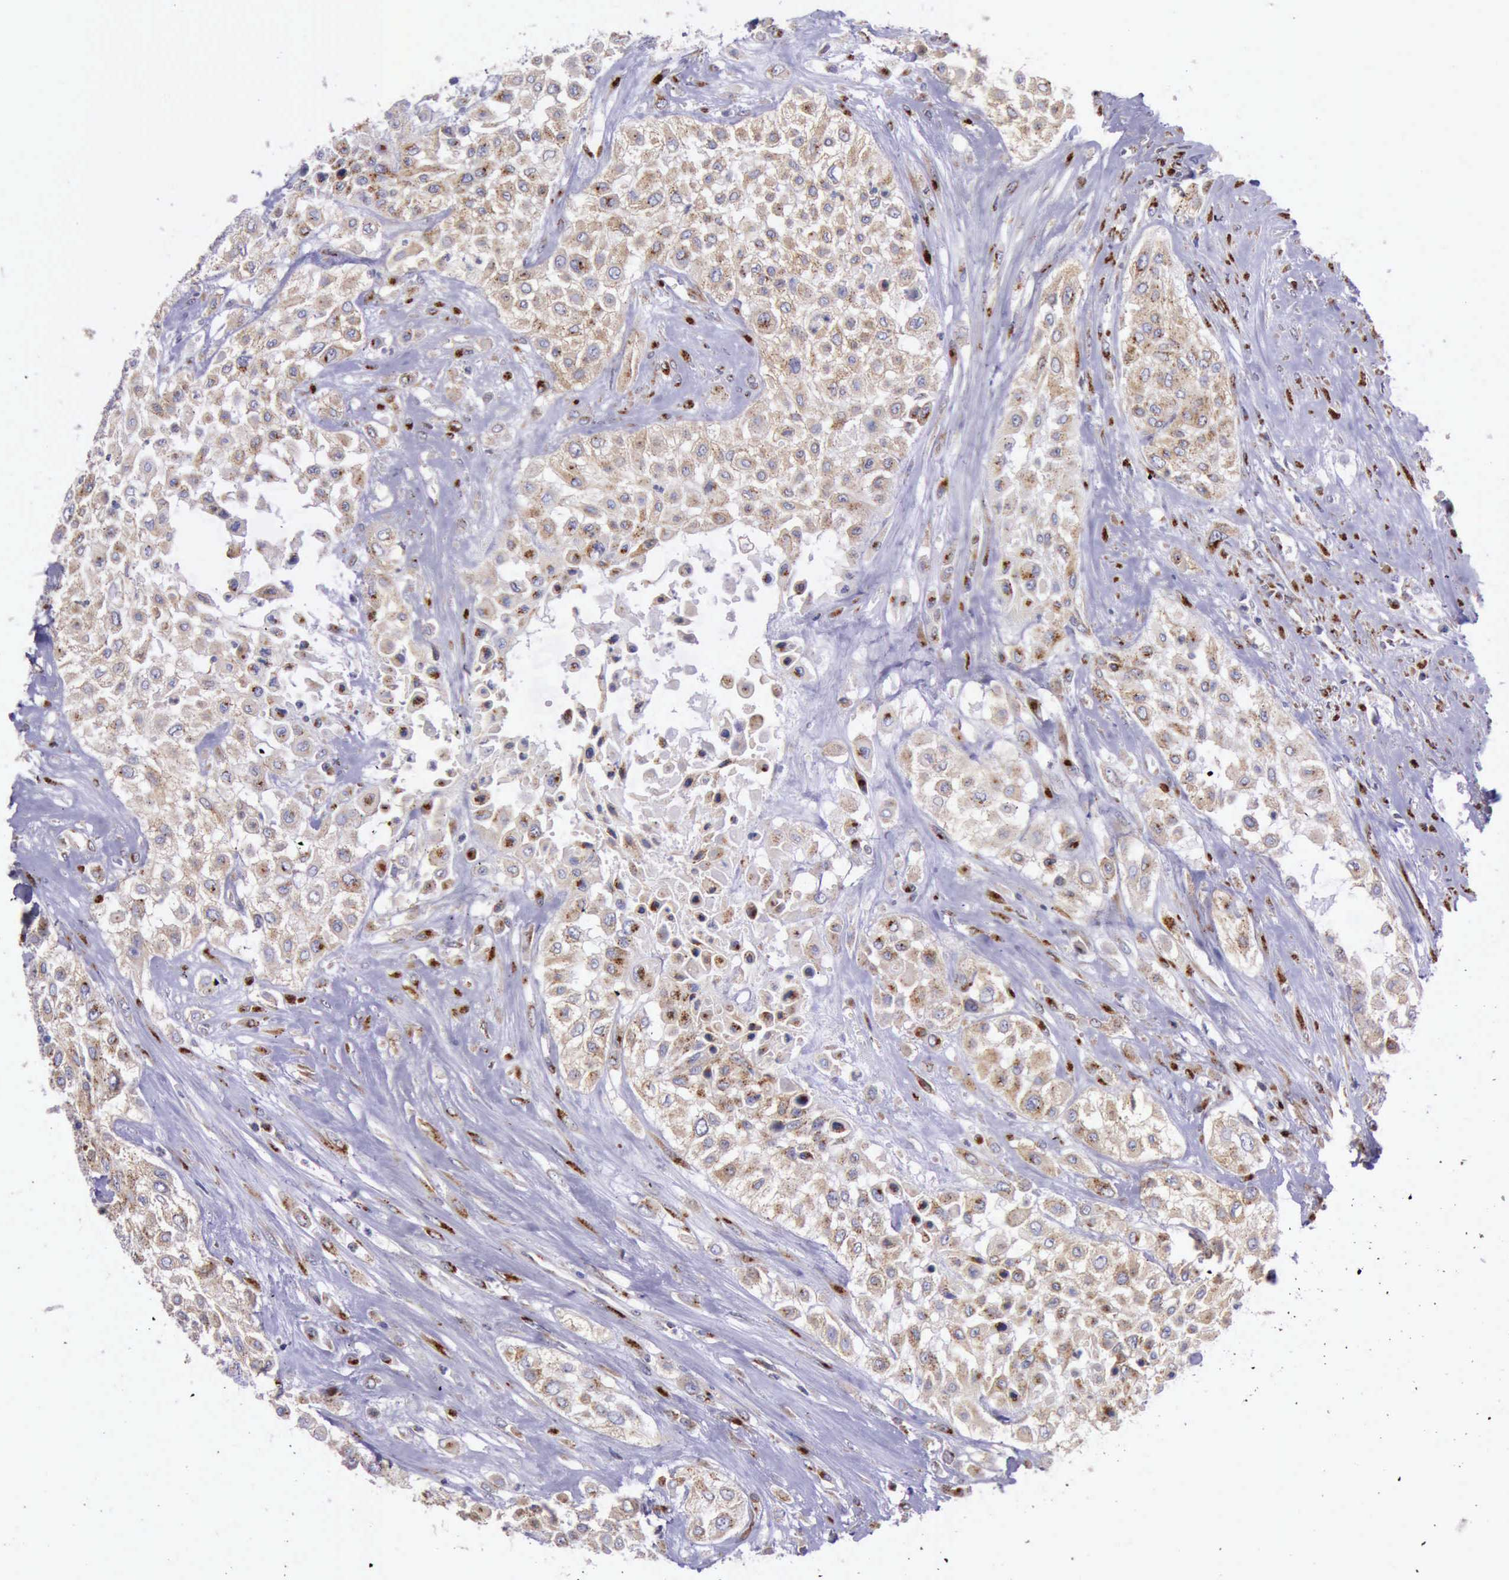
{"staining": {"intensity": "strong", "quantity": ">75%", "location": "cytoplasmic/membranous"}, "tissue": "urothelial cancer", "cell_type": "Tumor cells", "image_type": "cancer", "snomed": [{"axis": "morphology", "description": "Urothelial carcinoma, High grade"}, {"axis": "topography", "description": "Urinary bladder"}], "caption": "Urothelial cancer stained with a protein marker reveals strong staining in tumor cells.", "gene": "GOLGA5", "patient": {"sex": "male", "age": 57}}